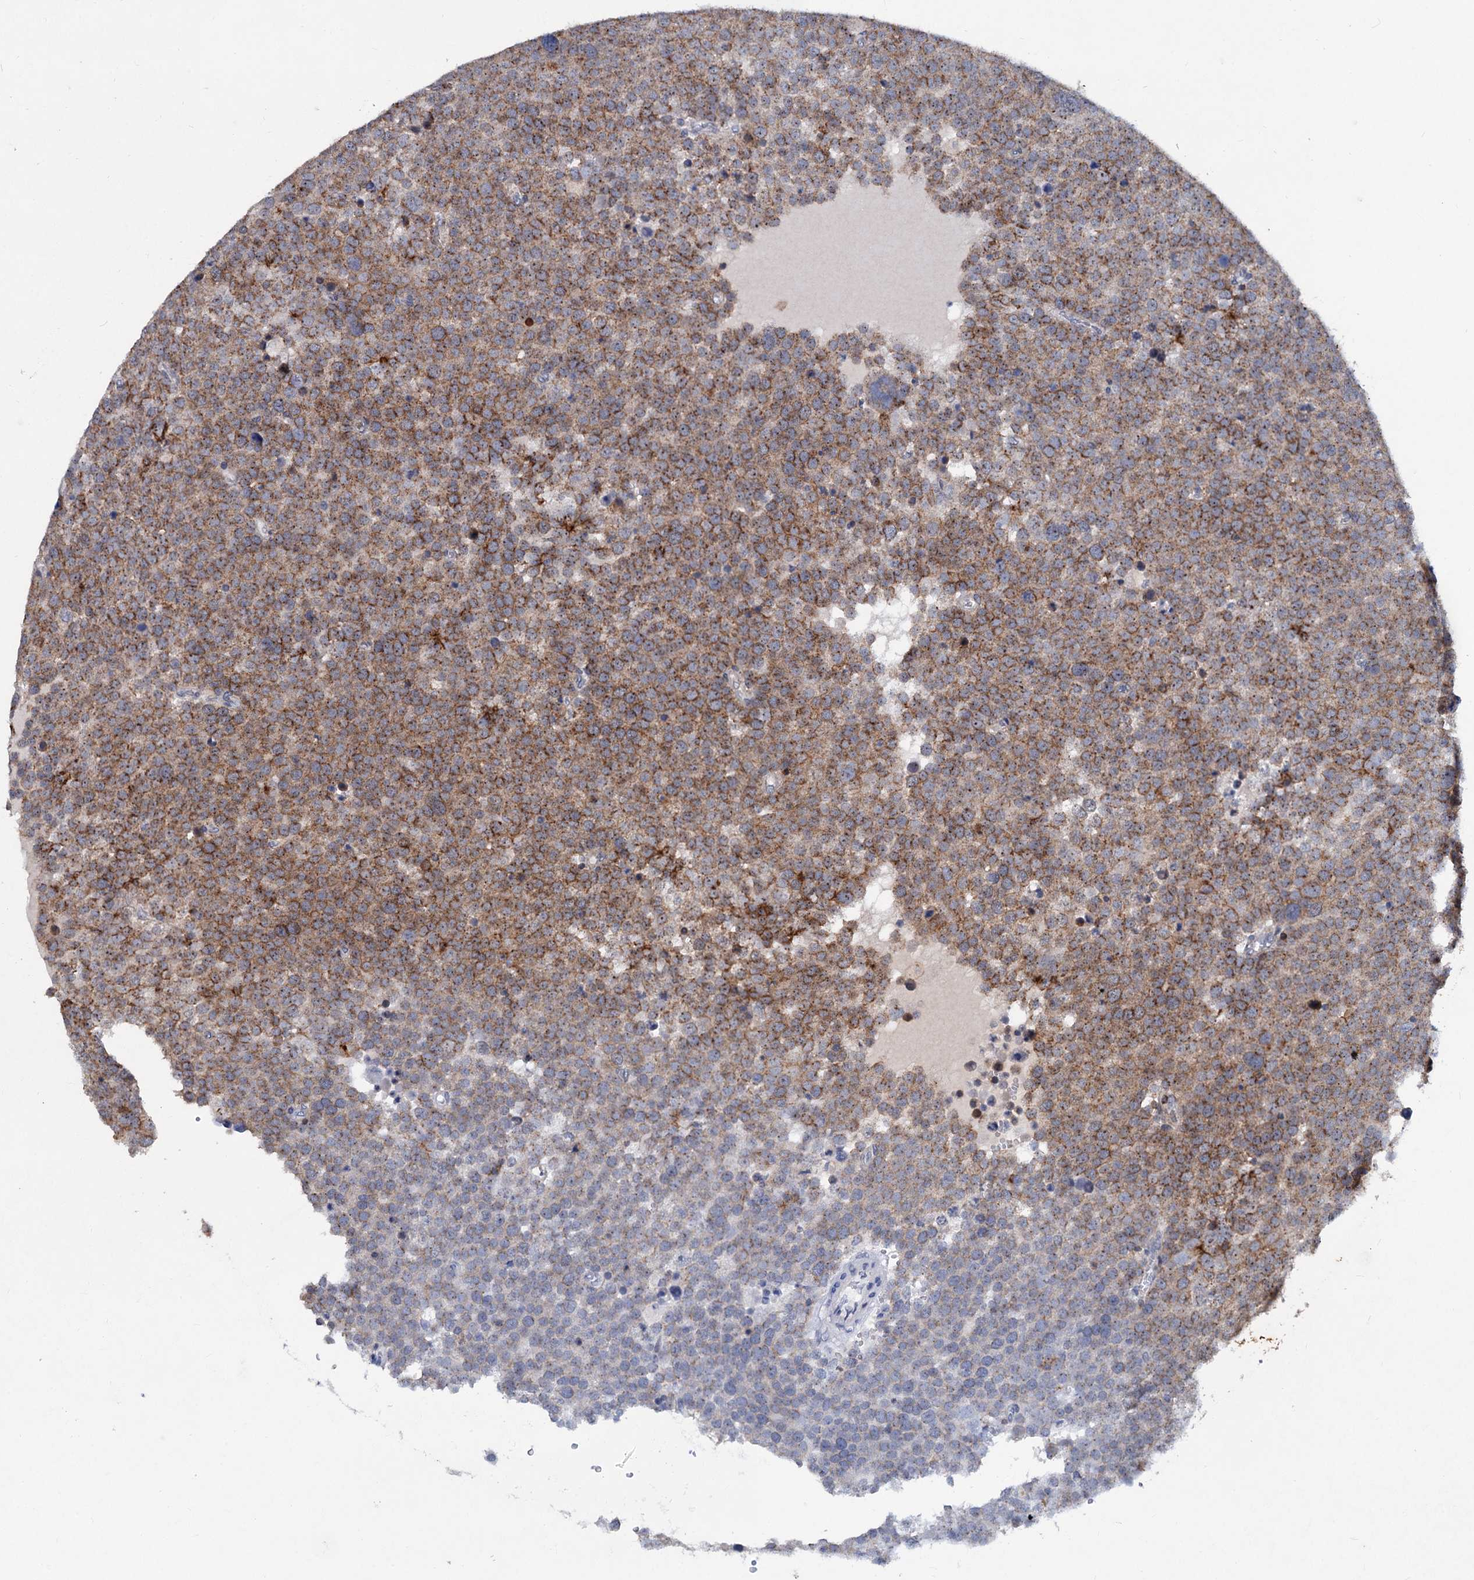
{"staining": {"intensity": "moderate", "quantity": ">75%", "location": "cytoplasmic/membranous"}, "tissue": "testis cancer", "cell_type": "Tumor cells", "image_type": "cancer", "snomed": [{"axis": "morphology", "description": "Seminoma, NOS"}, {"axis": "topography", "description": "Testis"}], "caption": "DAB (3,3'-diaminobenzidine) immunohistochemical staining of testis seminoma shows moderate cytoplasmic/membranous protein staining in about >75% of tumor cells. The staining was performed using DAB to visualize the protein expression in brown, while the nuclei were stained in blue with hematoxylin (Magnification: 20x).", "gene": "LRCH4", "patient": {"sex": "male", "age": 71}}